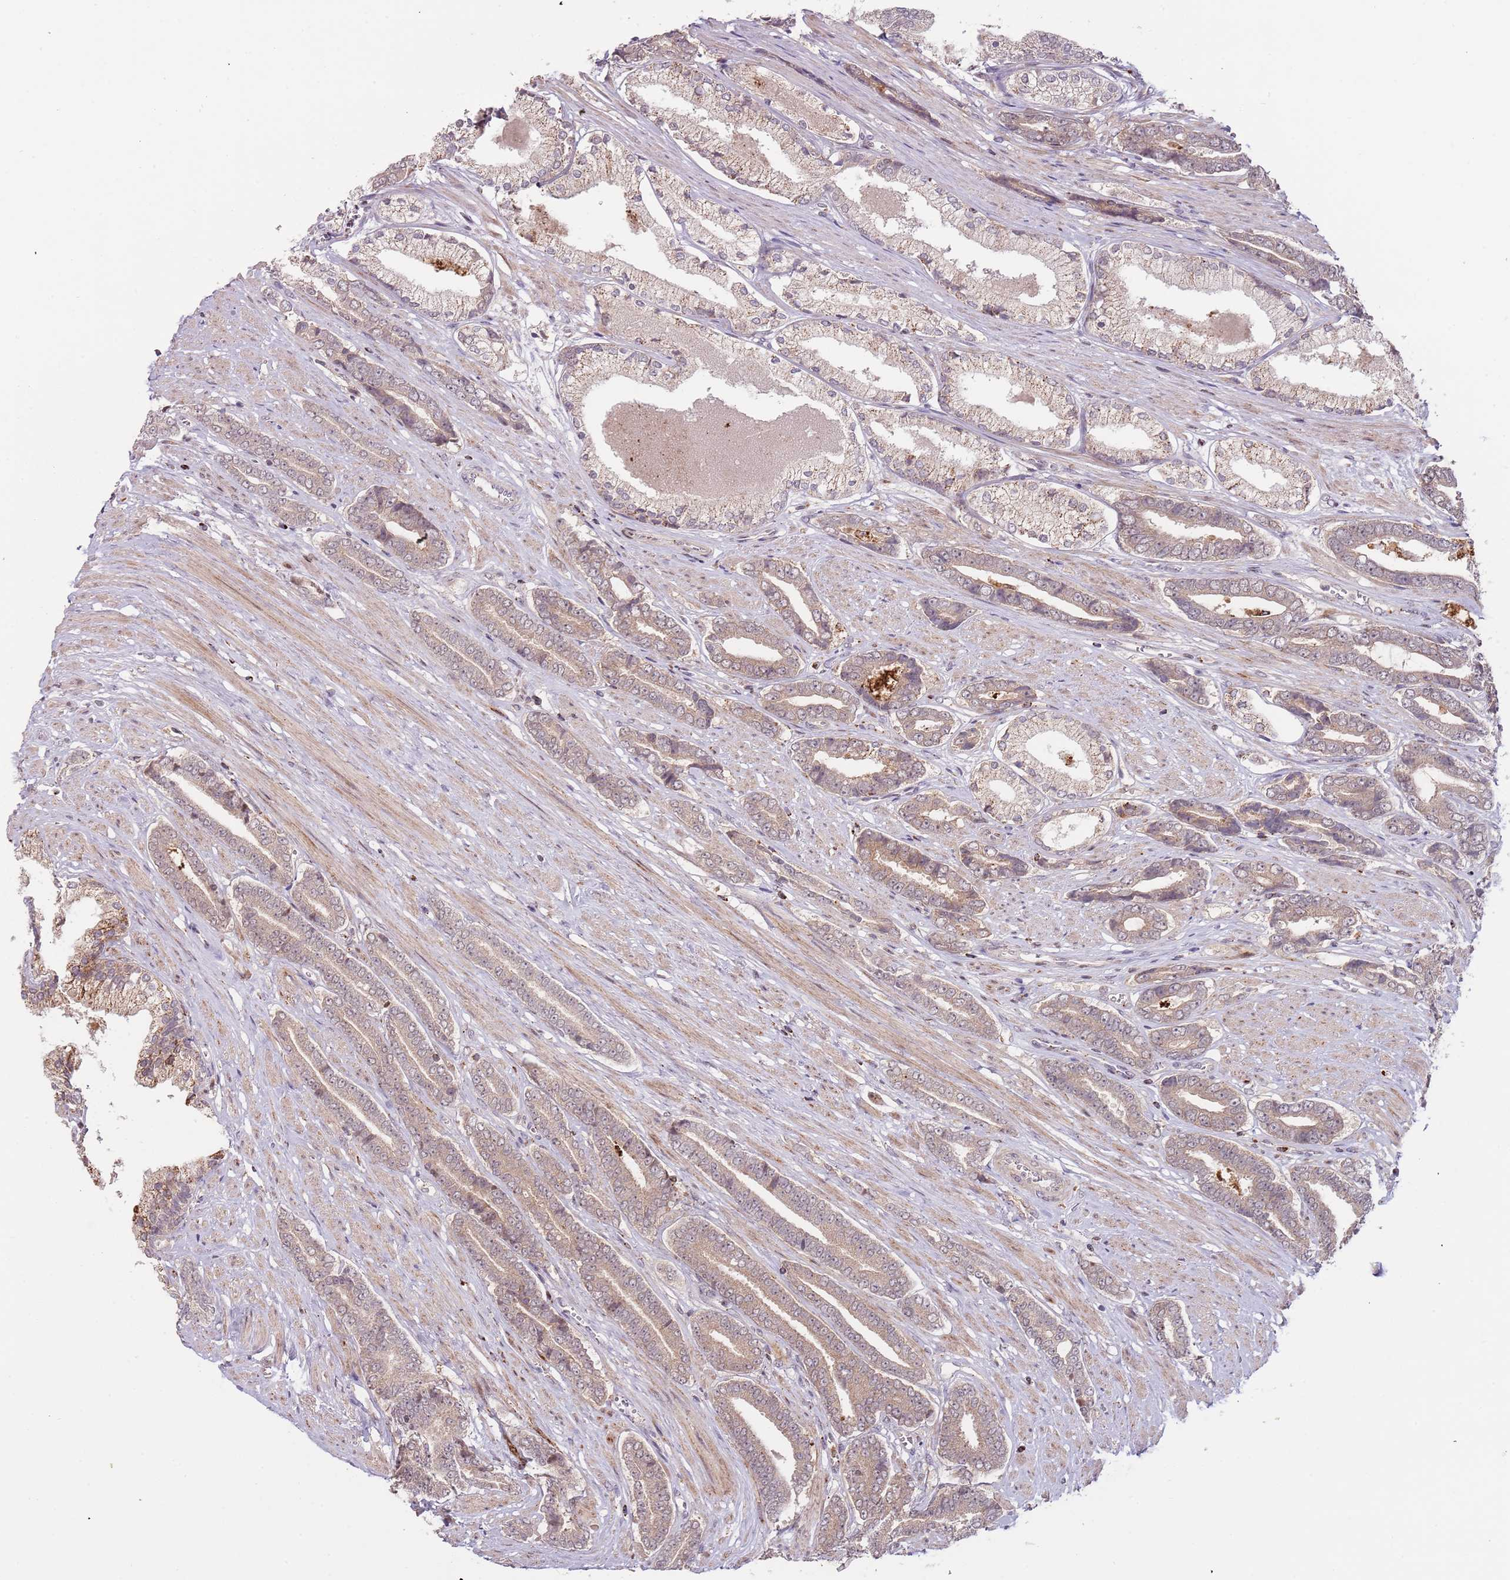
{"staining": {"intensity": "weak", "quantity": "25%-75%", "location": "cytoplasmic/membranous"}, "tissue": "prostate cancer", "cell_type": "Tumor cells", "image_type": "cancer", "snomed": [{"axis": "morphology", "description": "Adenocarcinoma, NOS"}, {"axis": "topography", "description": "Prostate and seminal vesicle, NOS"}], "caption": "Protein expression analysis of human prostate cancer (adenocarcinoma) reveals weak cytoplasmic/membranous expression in about 25%-75% of tumor cells.", "gene": "ULK3", "patient": {"sex": "male", "age": 76}}